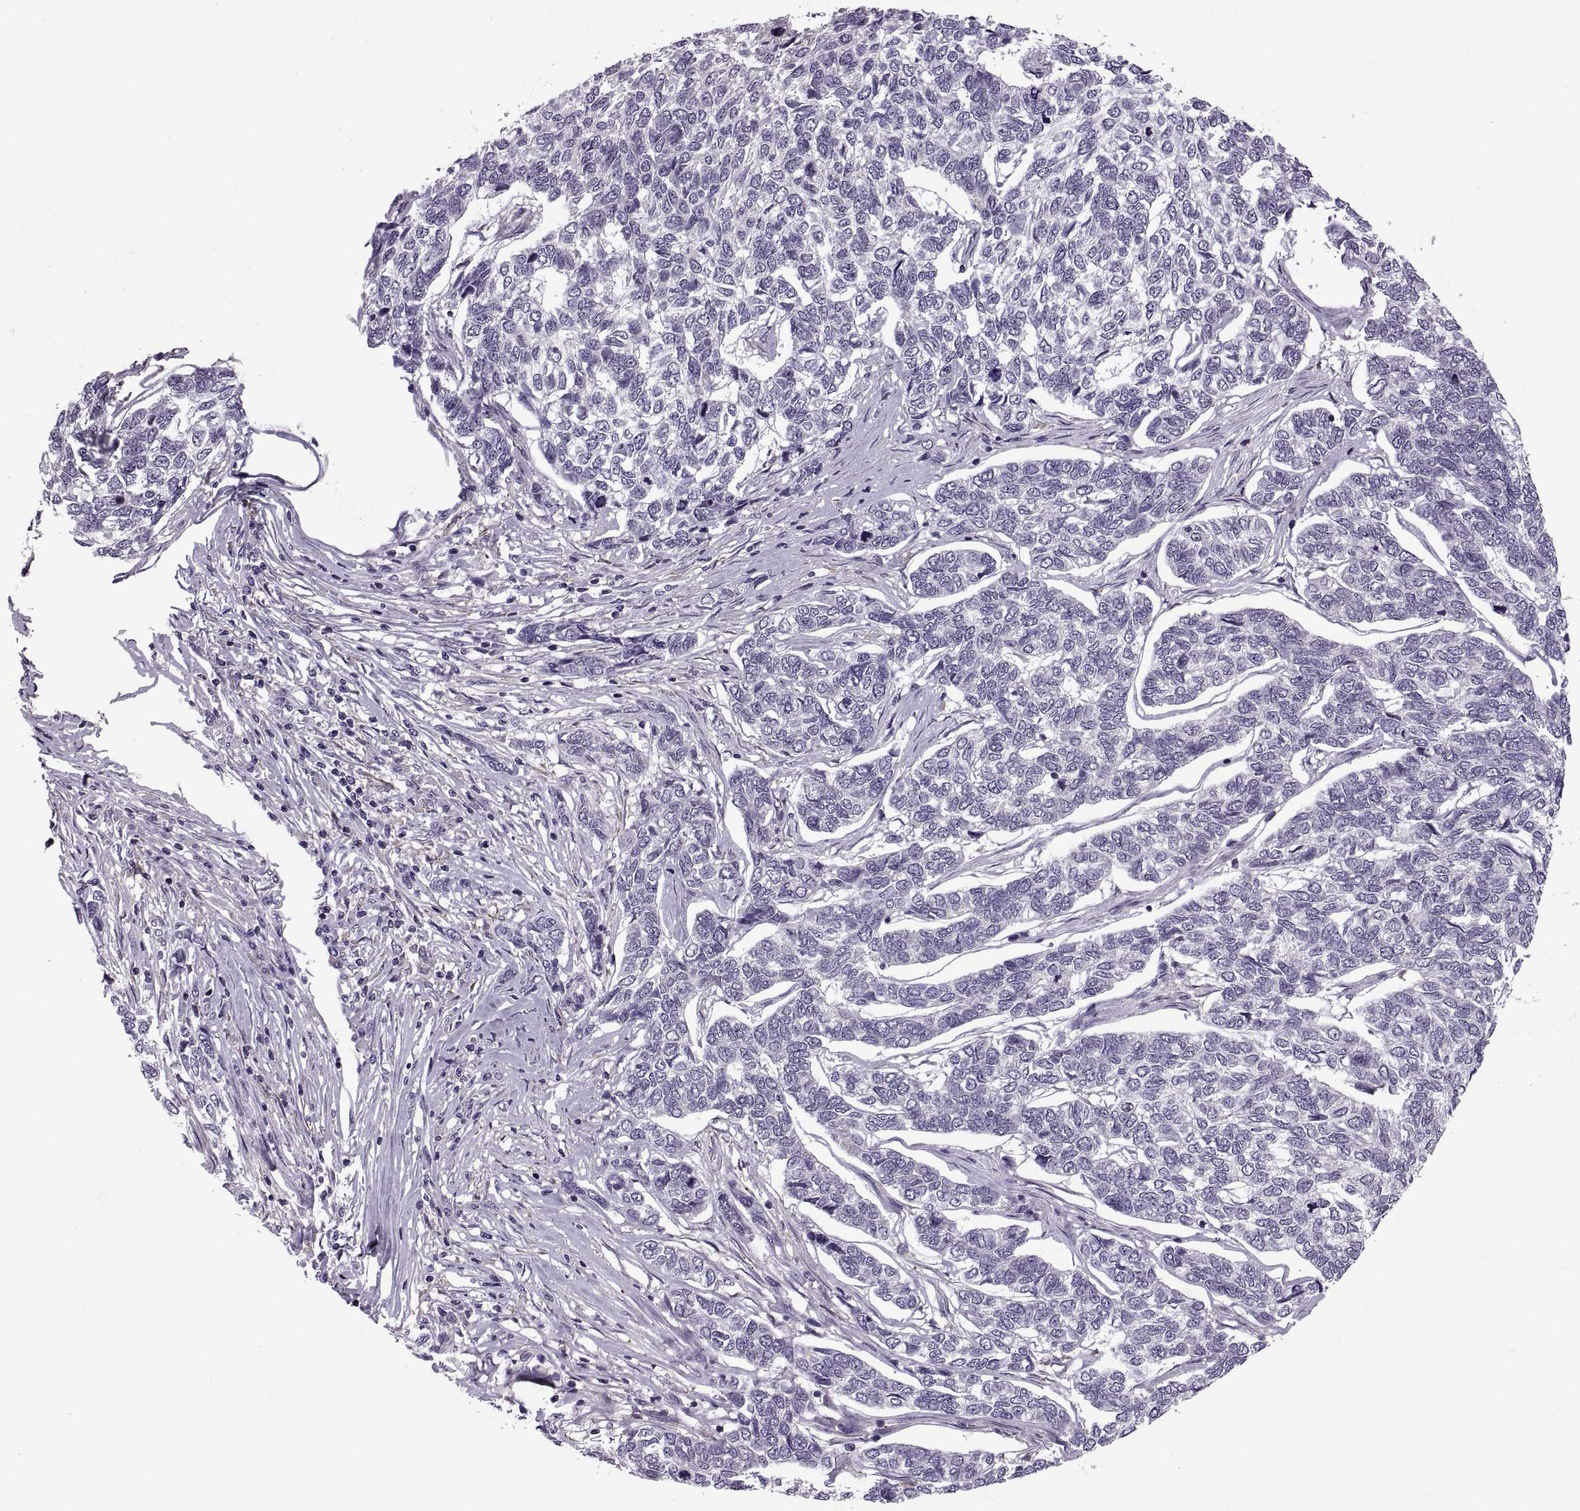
{"staining": {"intensity": "negative", "quantity": "none", "location": "none"}, "tissue": "skin cancer", "cell_type": "Tumor cells", "image_type": "cancer", "snomed": [{"axis": "morphology", "description": "Basal cell carcinoma"}, {"axis": "topography", "description": "Skin"}], "caption": "DAB immunohistochemical staining of skin cancer (basal cell carcinoma) reveals no significant expression in tumor cells.", "gene": "LETM2", "patient": {"sex": "female", "age": 65}}